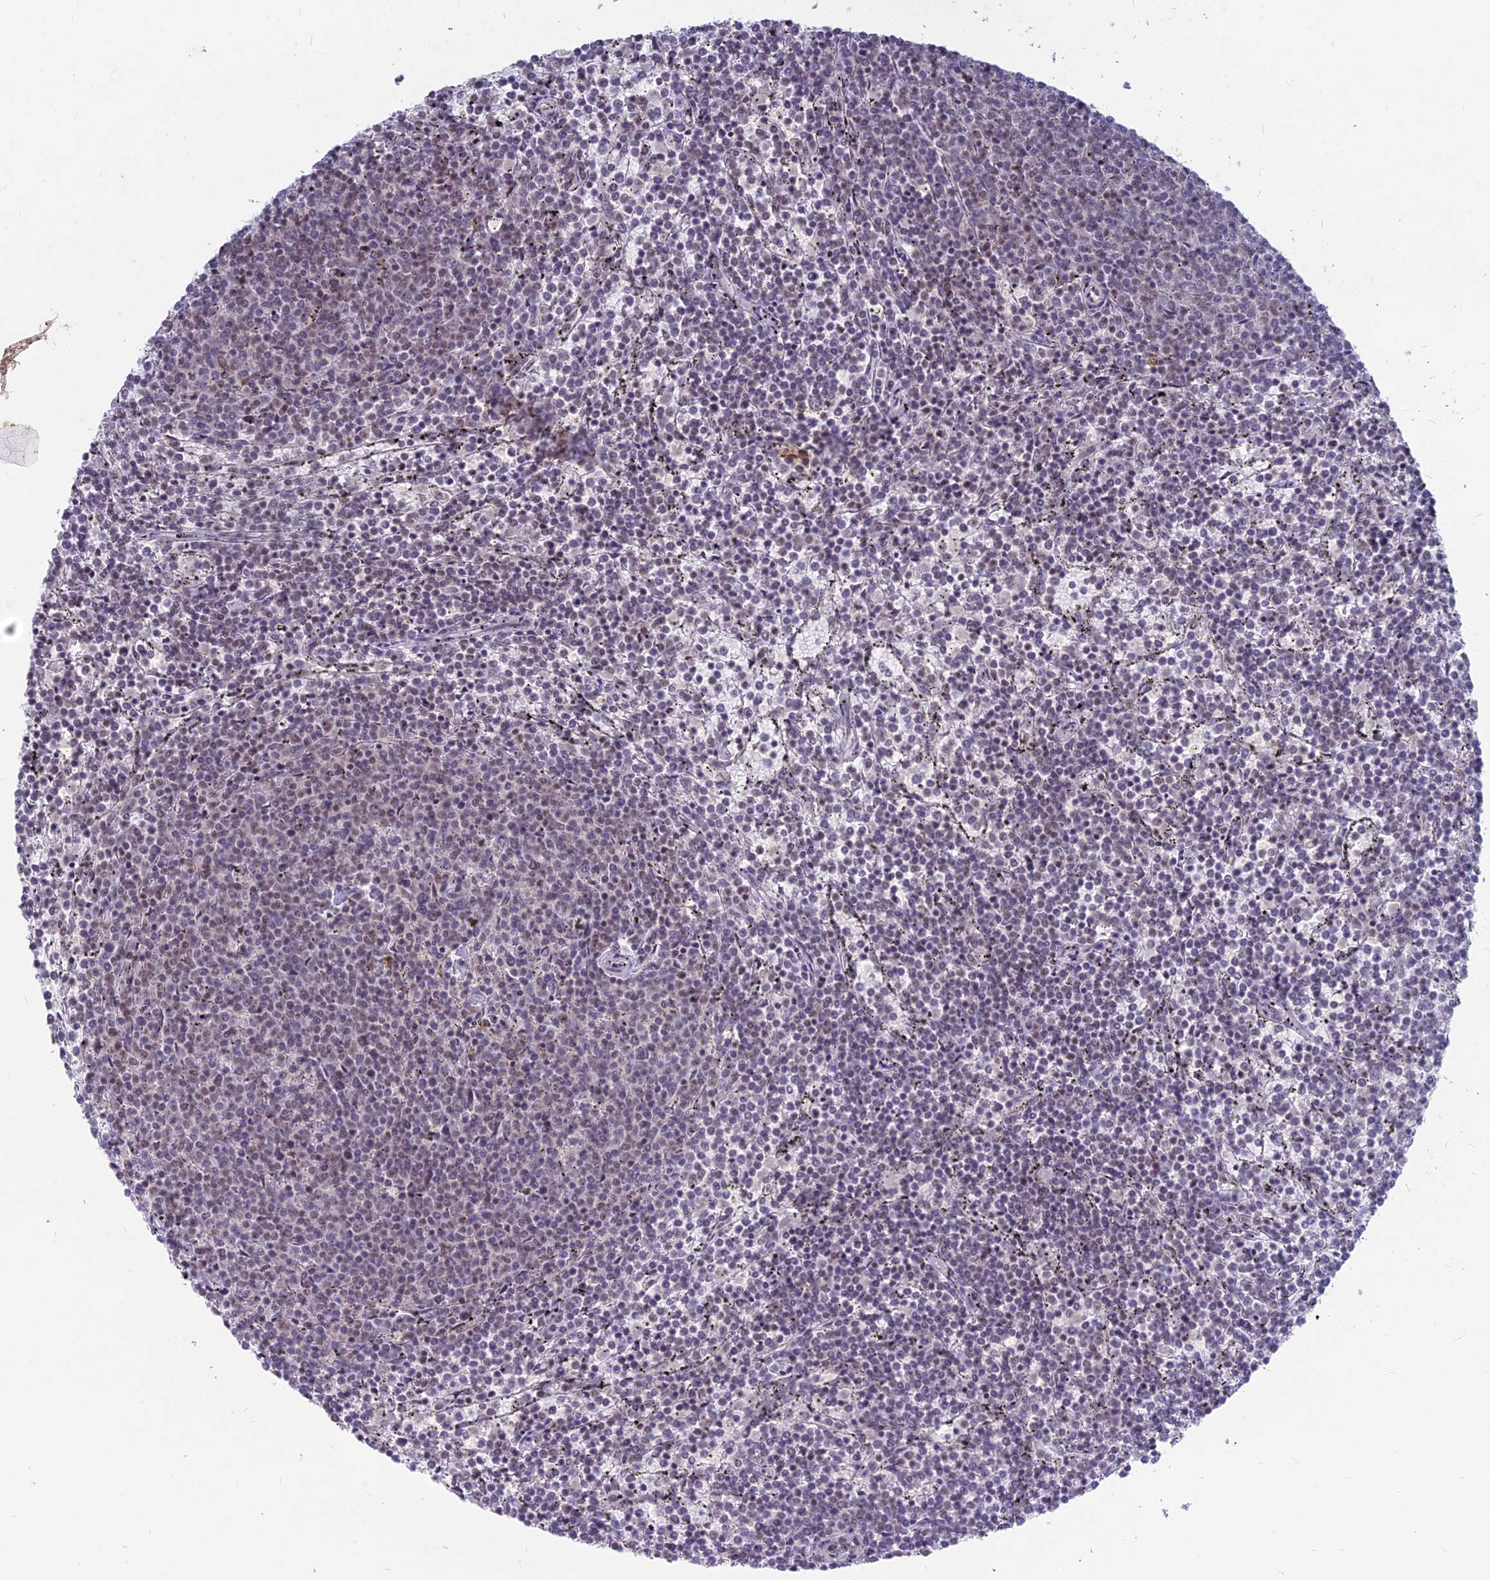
{"staining": {"intensity": "weak", "quantity": "25%-75%", "location": "nuclear"}, "tissue": "lymphoma", "cell_type": "Tumor cells", "image_type": "cancer", "snomed": [{"axis": "morphology", "description": "Malignant lymphoma, non-Hodgkin's type, Low grade"}, {"axis": "topography", "description": "Spleen"}], "caption": "Immunohistochemical staining of low-grade malignant lymphoma, non-Hodgkin's type displays low levels of weak nuclear protein positivity in about 25%-75% of tumor cells.", "gene": "KAT7", "patient": {"sex": "female", "age": 50}}